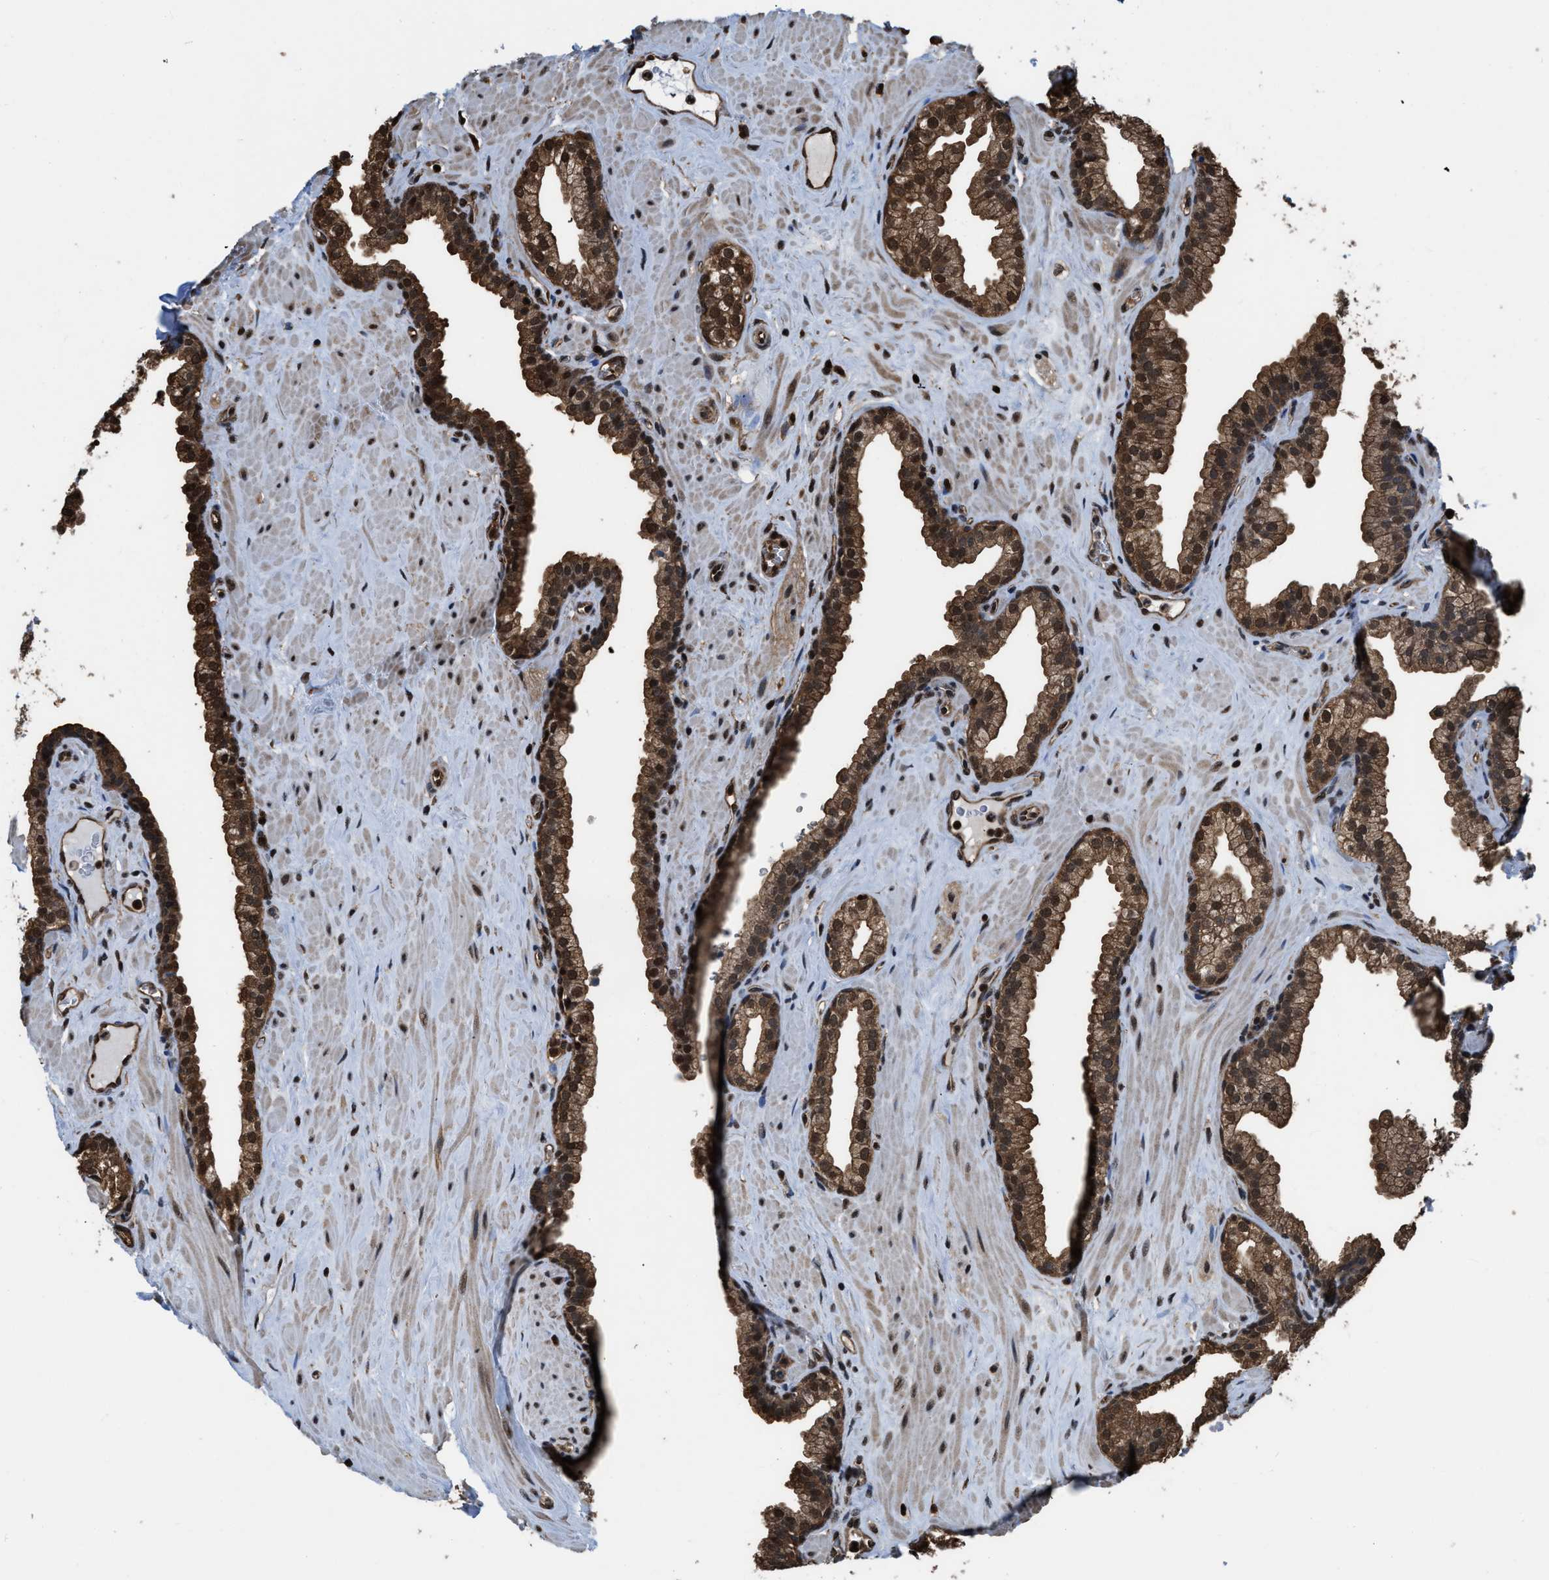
{"staining": {"intensity": "moderate", "quantity": ">75%", "location": "cytoplasmic/membranous,nuclear"}, "tissue": "prostate", "cell_type": "Glandular cells", "image_type": "normal", "snomed": [{"axis": "morphology", "description": "Normal tissue, NOS"}, {"axis": "morphology", "description": "Urothelial carcinoma, Low grade"}, {"axis": "topography", "description": "Urinary bladder"}, {"axis": "topography", "description": "Prostate"}], "caption": "IHC photomicrograph of unremarkable prostate: human prostate stained using immunohistochemistry (IHC) reveals medium levels of moderate protein expression localized specifically in the cytoplasmic/membranous,nuclear of glandular cells, appearing as a cytoplasmic/membranous,nuclear brown color.", "gene": "FNTA", "patient": {"sex": "male", "age": 60}}